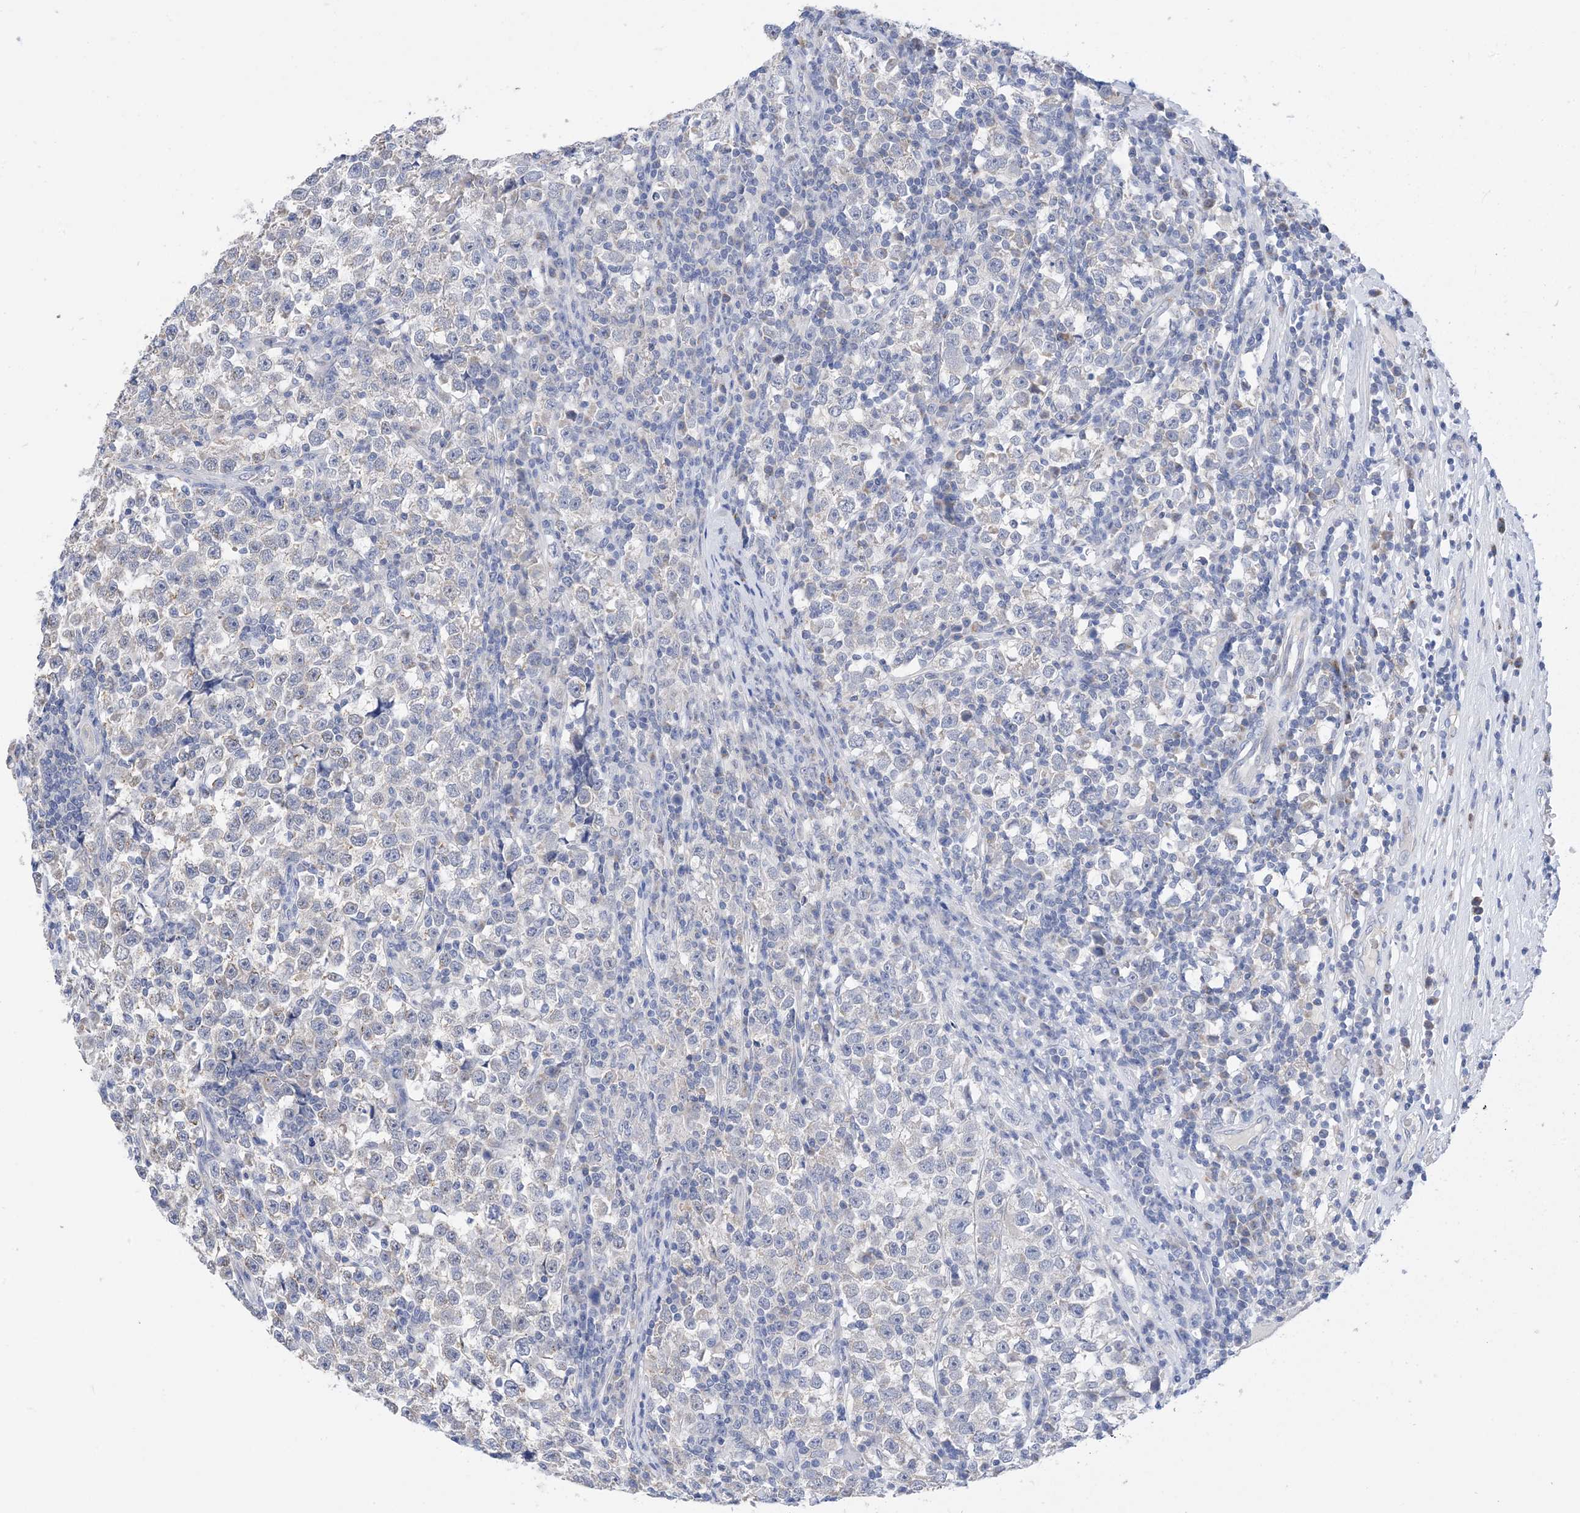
{"staining": {"intensity": "negative", "quantity": "none", "location": "none"}, "tissue": "testis cancer", "cell_type": "Tumor cells", "image_type": "cancer", "snomed": [{"axis": "morphology", "description": "Normal tissue, NOS"}, {"axis": "morphology", "description": "Seminoma, NOS"}, {"axis": "topography", "description": "Testis"}], "caption": "IHC image of human seminoma (testis) stained for a protein (brown), which reveals no staining in tumor cells. (Stains: DAB immunohistochemistry (IHC) with hematoxylin counter stain, Microscopy: brightfield microscopy at high magnification).", "gene": "PLK4", "patient": {"sex": "male", "age": 43}}